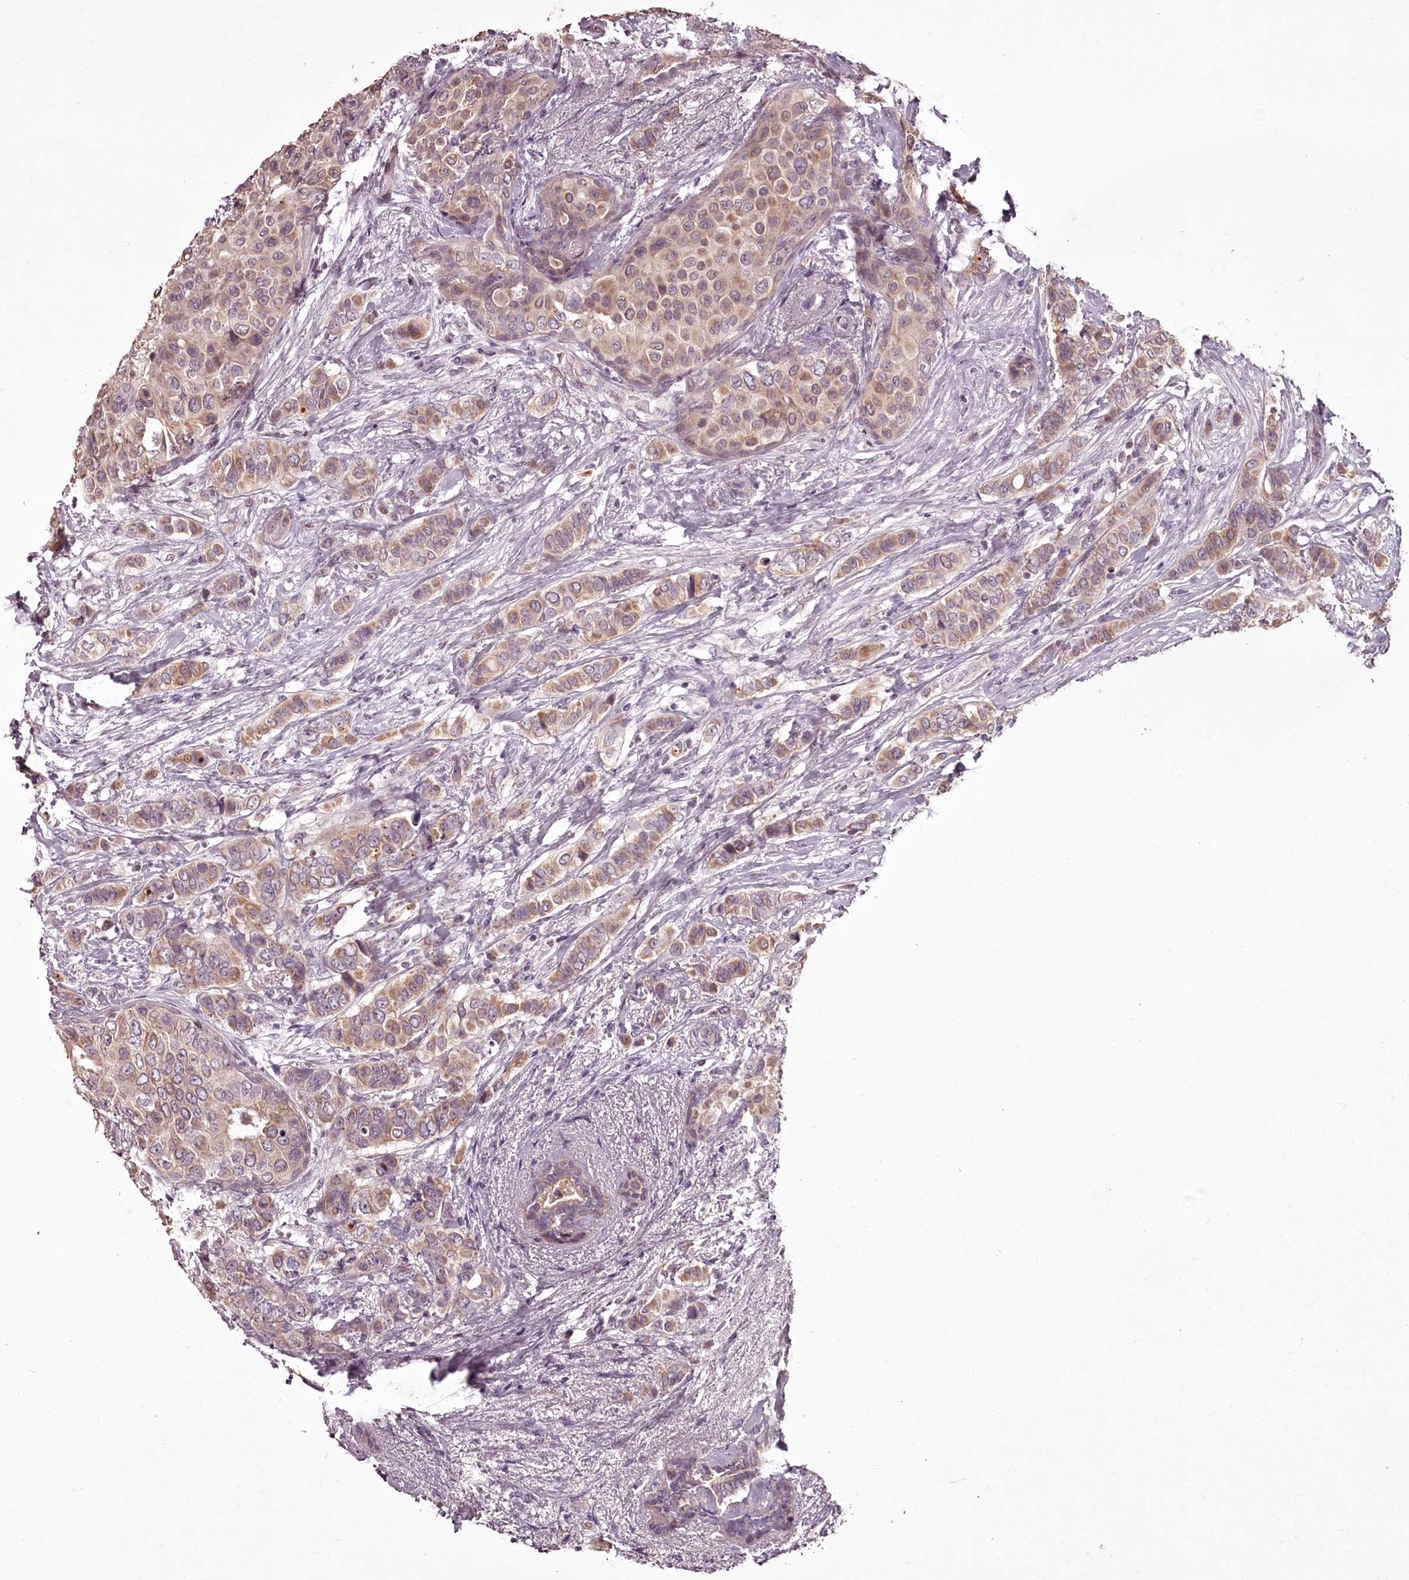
{"staining": {"intensity": "moderate", "quantity": "<25%", "location": "cytoplasmic/membranous"}, "tissue": "breast cancer", "cell_type": "Tumor cells", "image_type": "cancer", "snomed": [{"axis": "morphology", "description": "Lobular carcinoma"}, {"axis": "topography", "description": "Breast"}], "caption": "Human breast cancer (lobular carcinoma) stained with a protein marker shows moderate staining in tumor cells.", "gene": "RBMXL2", "patient": {"sex": "female", "age": 51}}